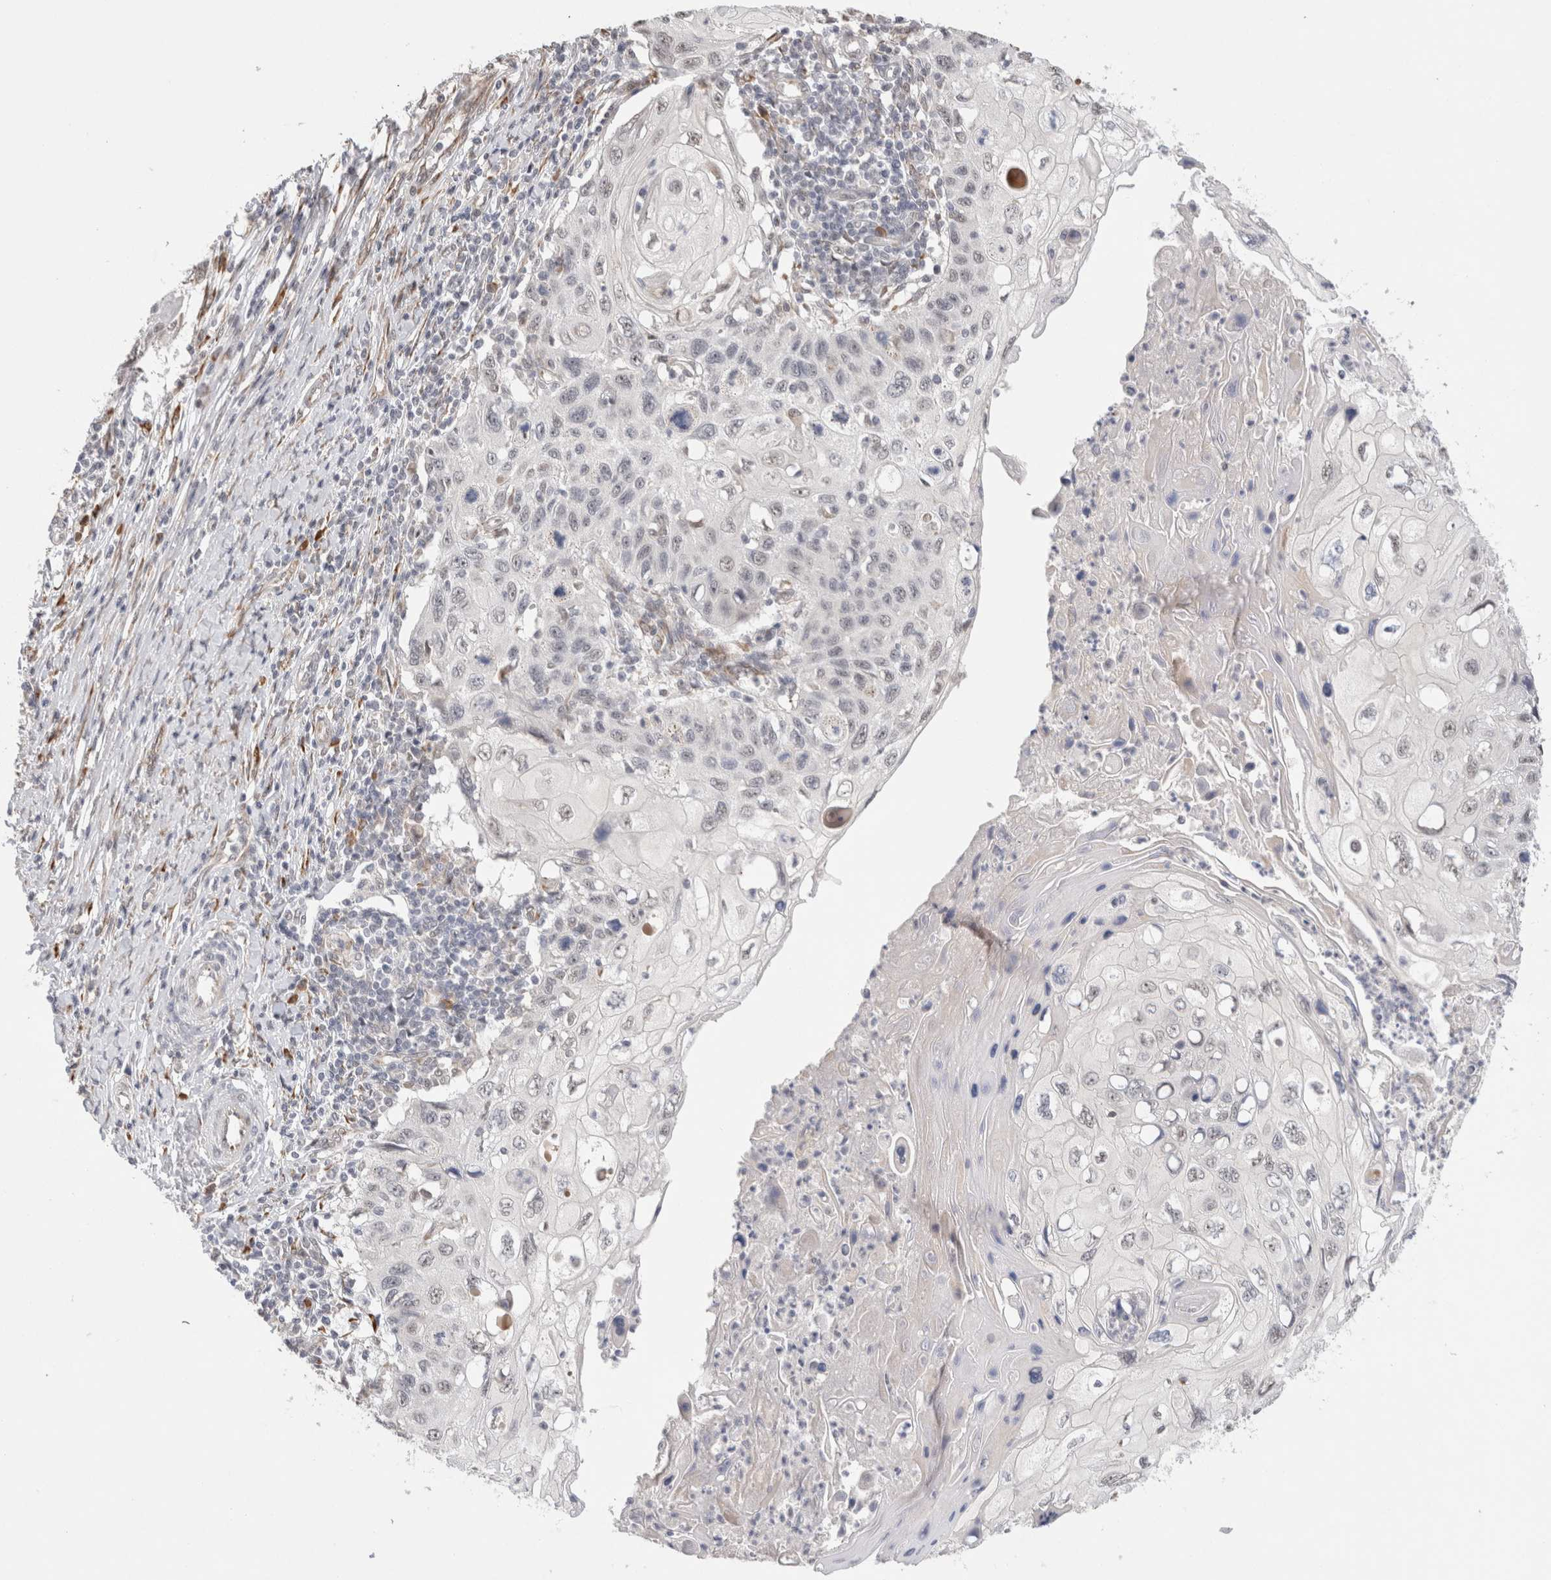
{"staining": {"intensity": "negative", "quantity": "none", "location": "none"}, "tissue": "cervical cancer", "cell_type": "Tumor cells", "image_type": "cancer", "snomed": [{"axis": "morphology", "description": "Squamous cell carcinoma, NOS"}, {"axis": "topography", "description": "Cervix"}], "caption": "There is no significant positivity in tumor cells of cervical cancer (squamous cell carcinoma). (DAB (3,3'-diaminobenzidine) immunohistochemistry, high magnification).", "gene": "HDLBP", "patient": {"sex": "female", "age": 70}}